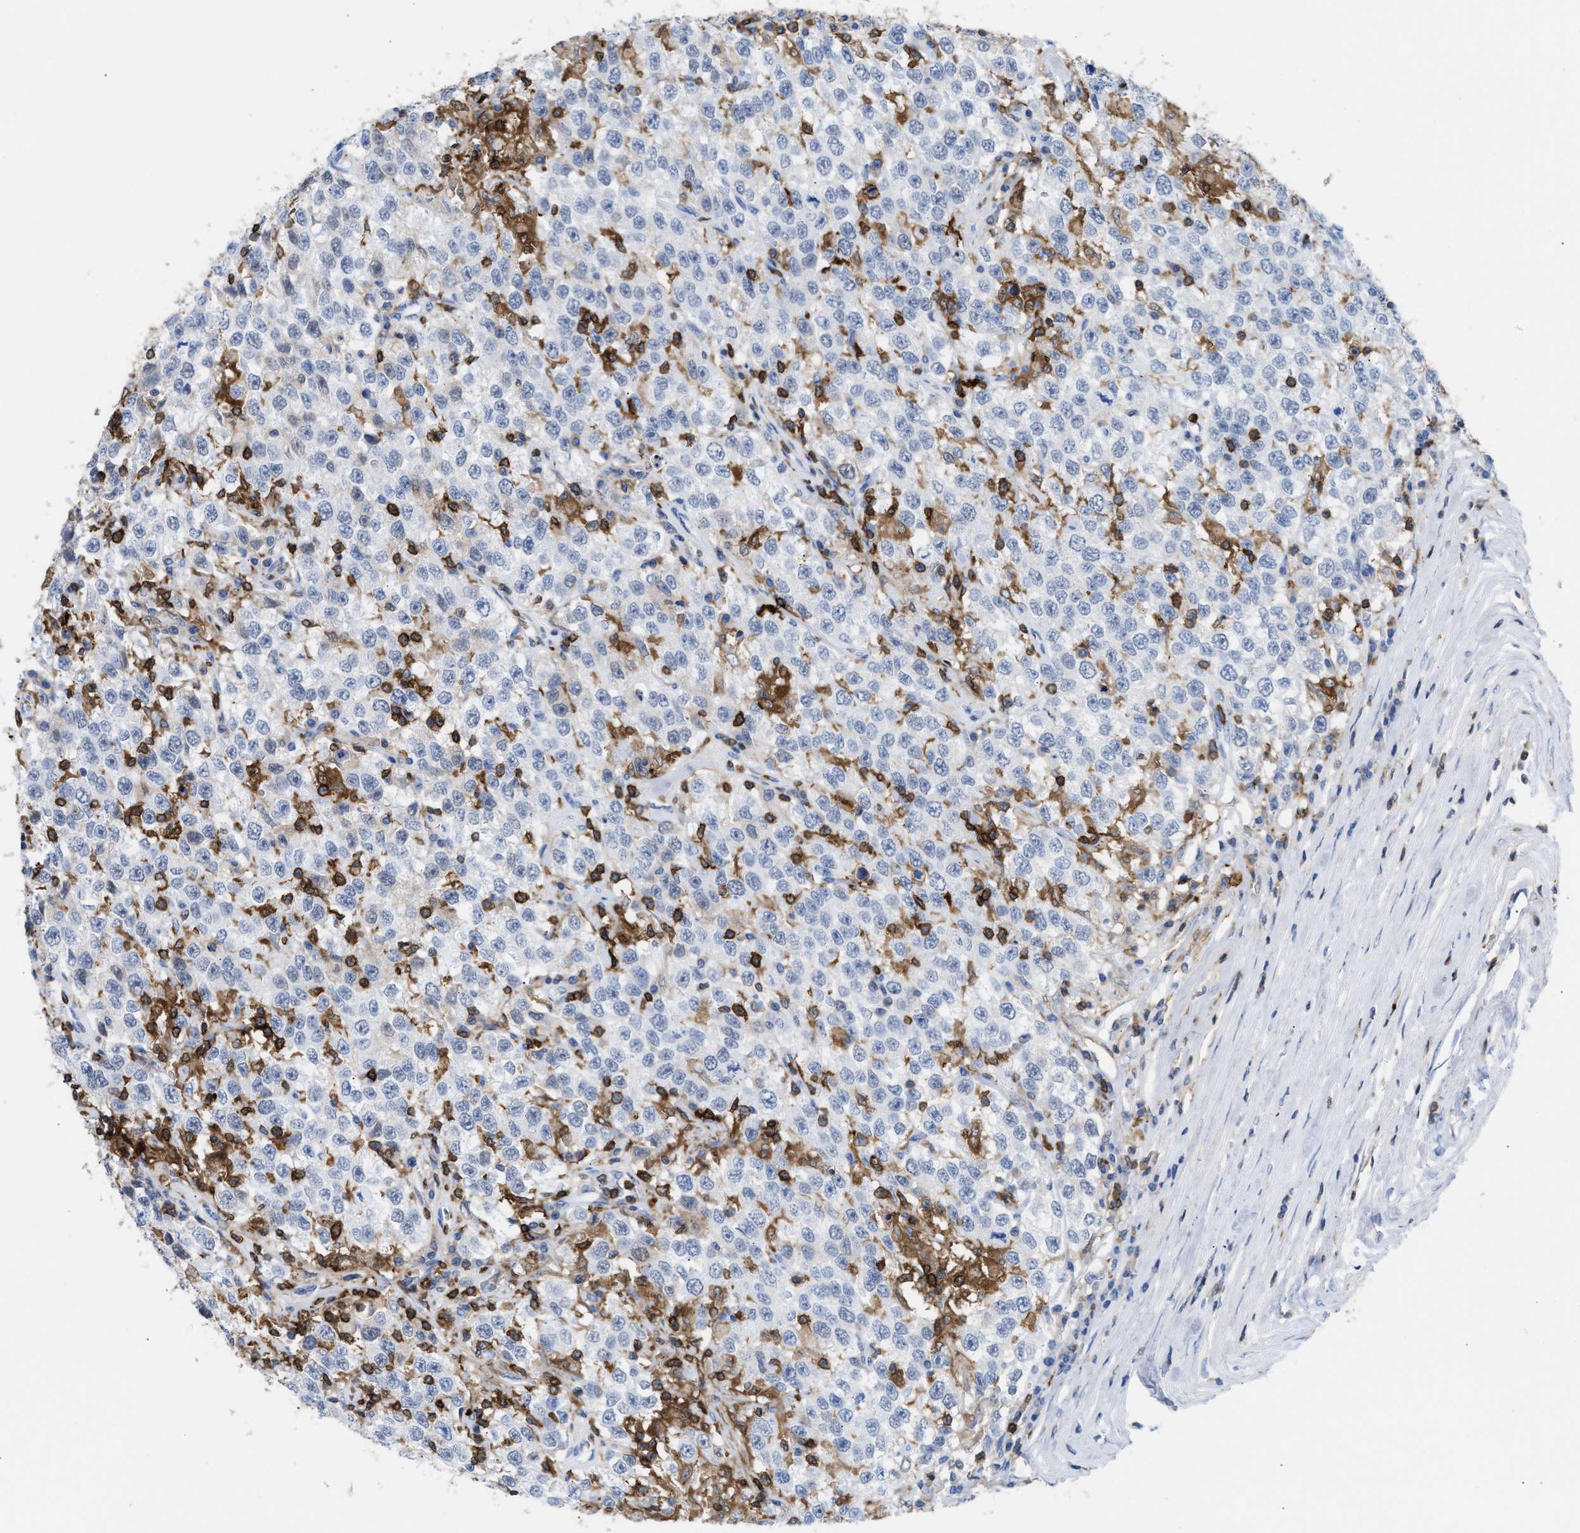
{"staining": {"intensity": "negative", "quantity": "none", "location": "none"}, "tissue": "testis cancer", "cell_type": "Tumor cells", "image_type": "cancer", "snomed": [{"axis": "morphology", "description": "Seminoma, NOS"}, {"axis": "topography", "description": "Testis"}], "caption": "Tumor cells are negative for protein expression in human seminoma (testis).", "gene": "LCP1", "patient": {"sex": "male", "age": 41}}